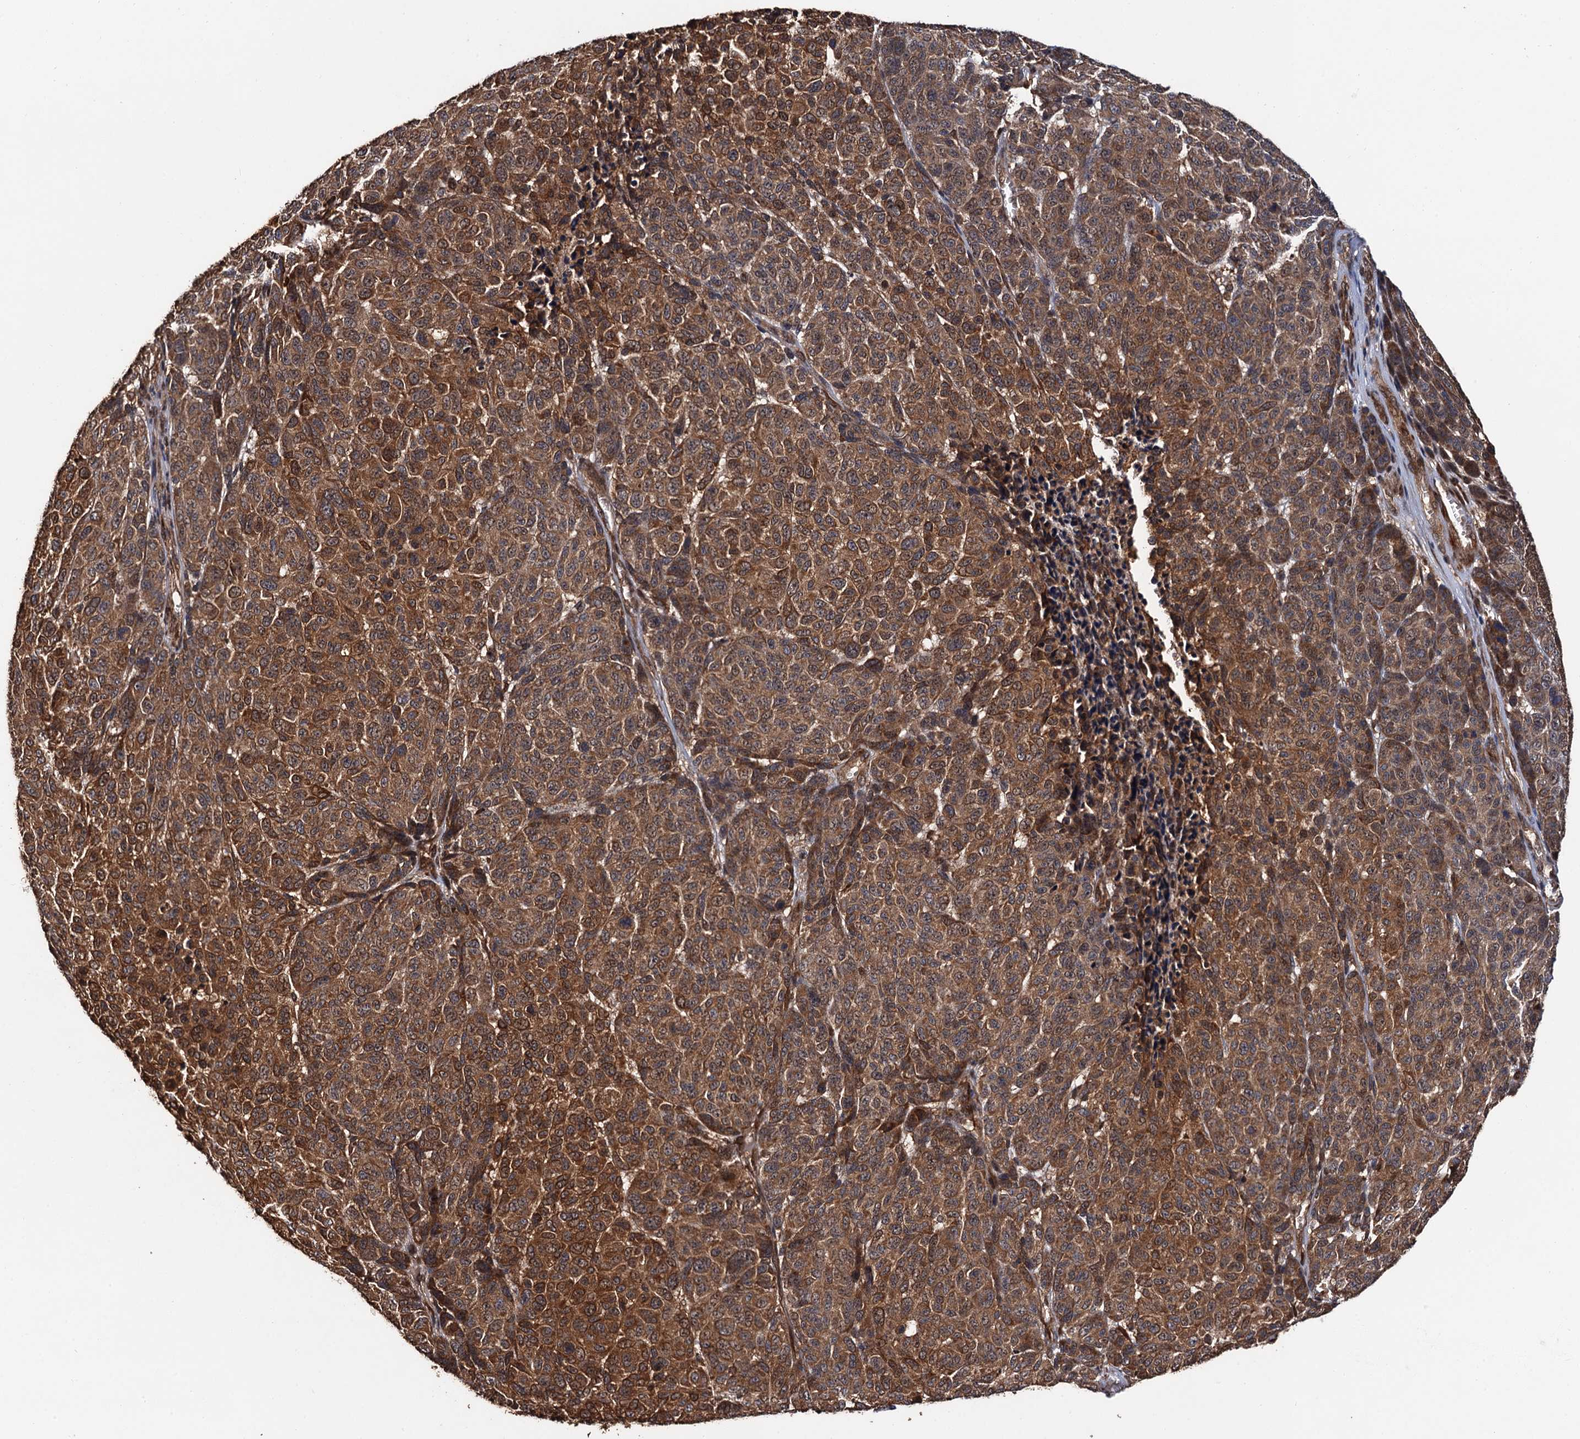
{"staining": {"intensity": "moderate", "quantity": ">75%", "location": "cytoplasmic/membranous"}, "tissue": "melanoma", "cell_type": "Tumor cells", "image_type": "cancer", "snomed": [{"axis": "morphology", "description": "Malignant melanoma, NOS"}, {"axis": "topography", "description": "Skin"}], "caption": "Human melanoma stained for a protein (brown) reveals moderate cytoplasmic/membranous positive expression in approximately >75% of tumor cells.", "gene": "MIER2", "patient": {"sex": "male", "age": 49}}